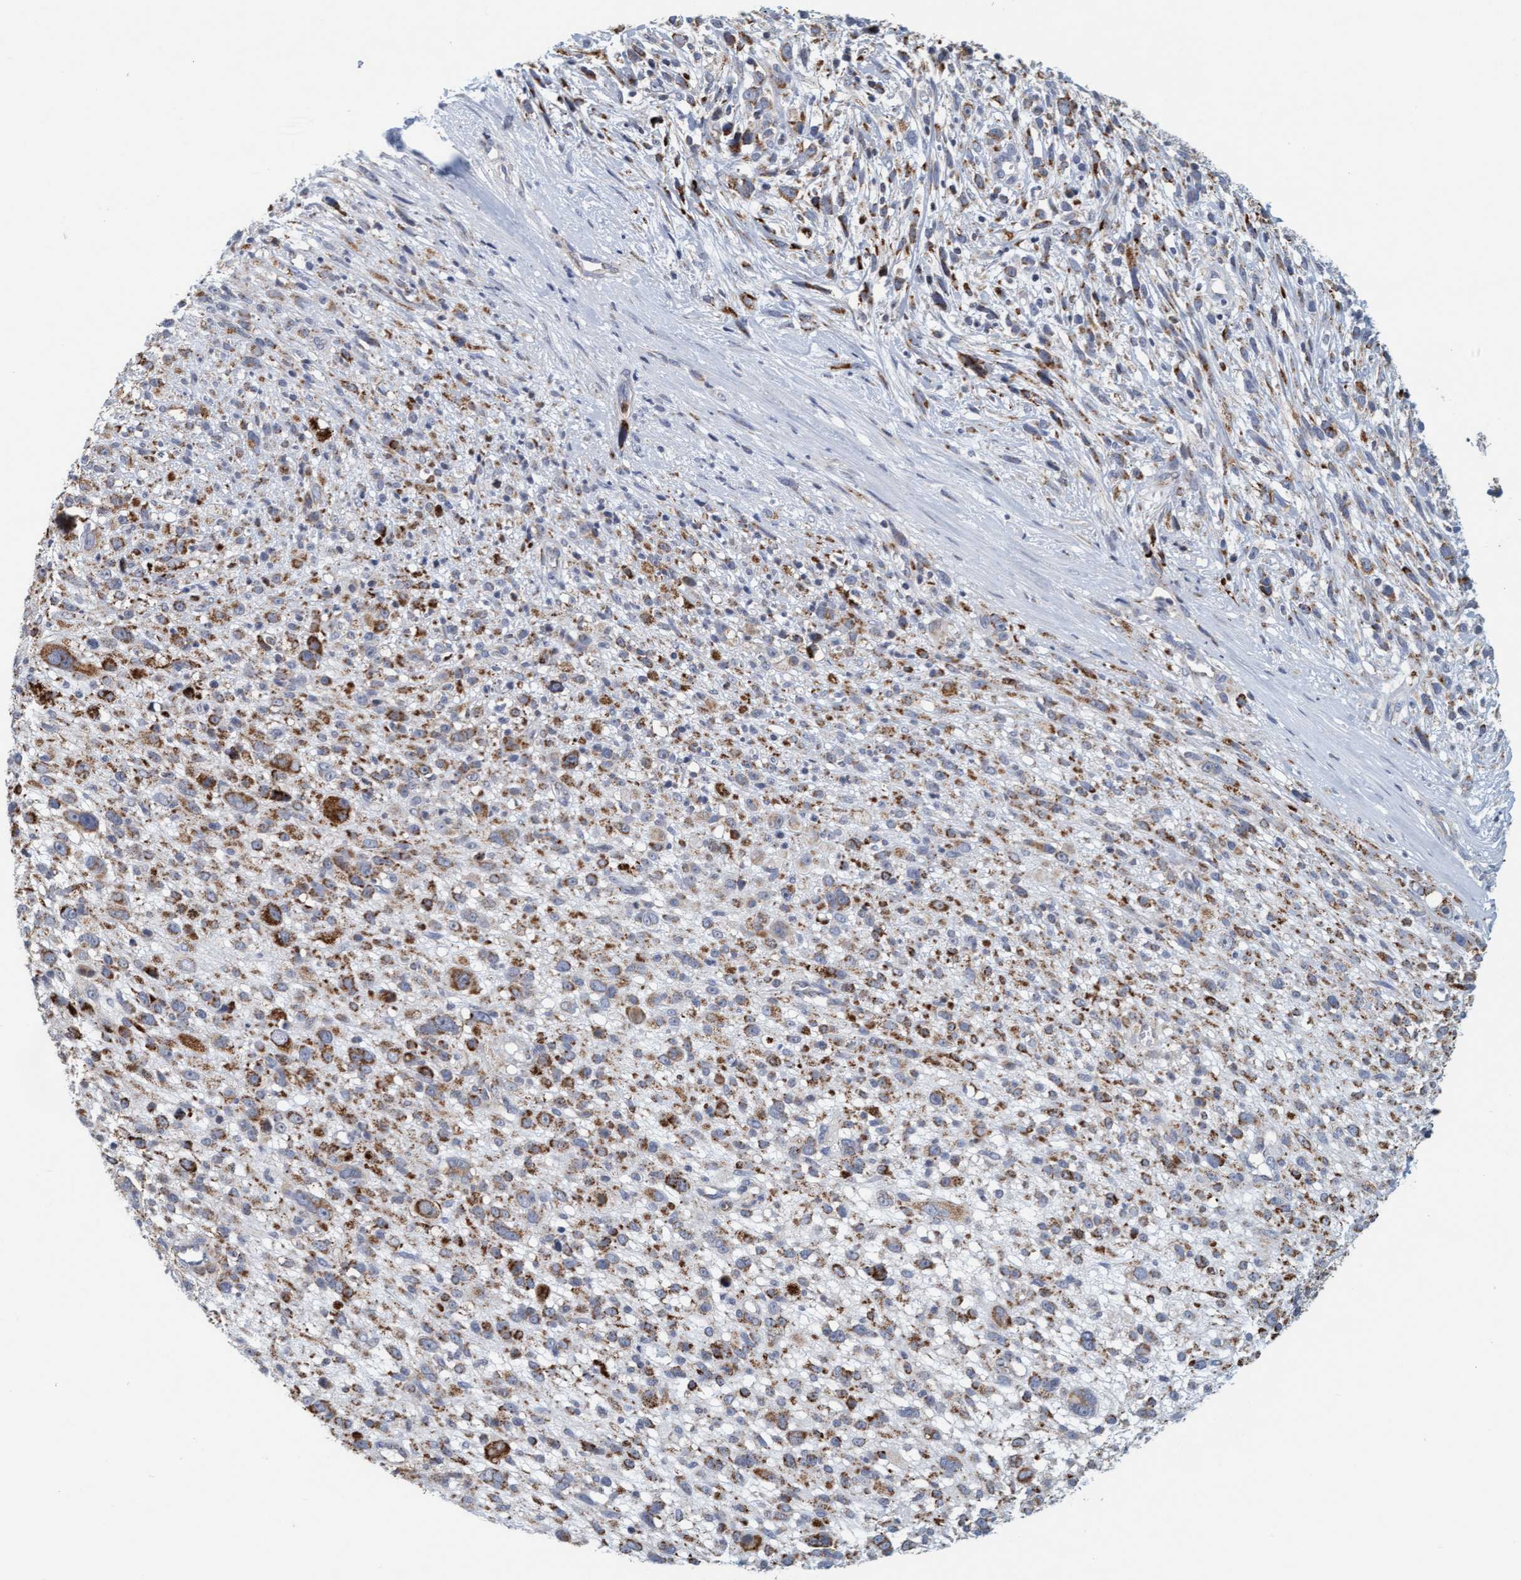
{"staining": {"intensity": "moderate", "quantity": ">75%", "location": "cytoplasmic/membranous"}, "tissue": "melanoma", "cell_type": "Tumor cells", "image_type": "cancer", "snomed": [{"axis": "morphology", "description": "Malignant melanoma, NOS"}, {"axis": "topography", "description": "Skin"}], "caption": "Immunohistochemical staining of human malignant melanoma displays medium levels of moderate cytoplasmic/membranous positivity in approximately >75% of tumor cells. (DAB = brown stain, brightfield microscopy at high magnification).", "gene": "B9D1", "patient": {"sex": "female", "age": 55}}